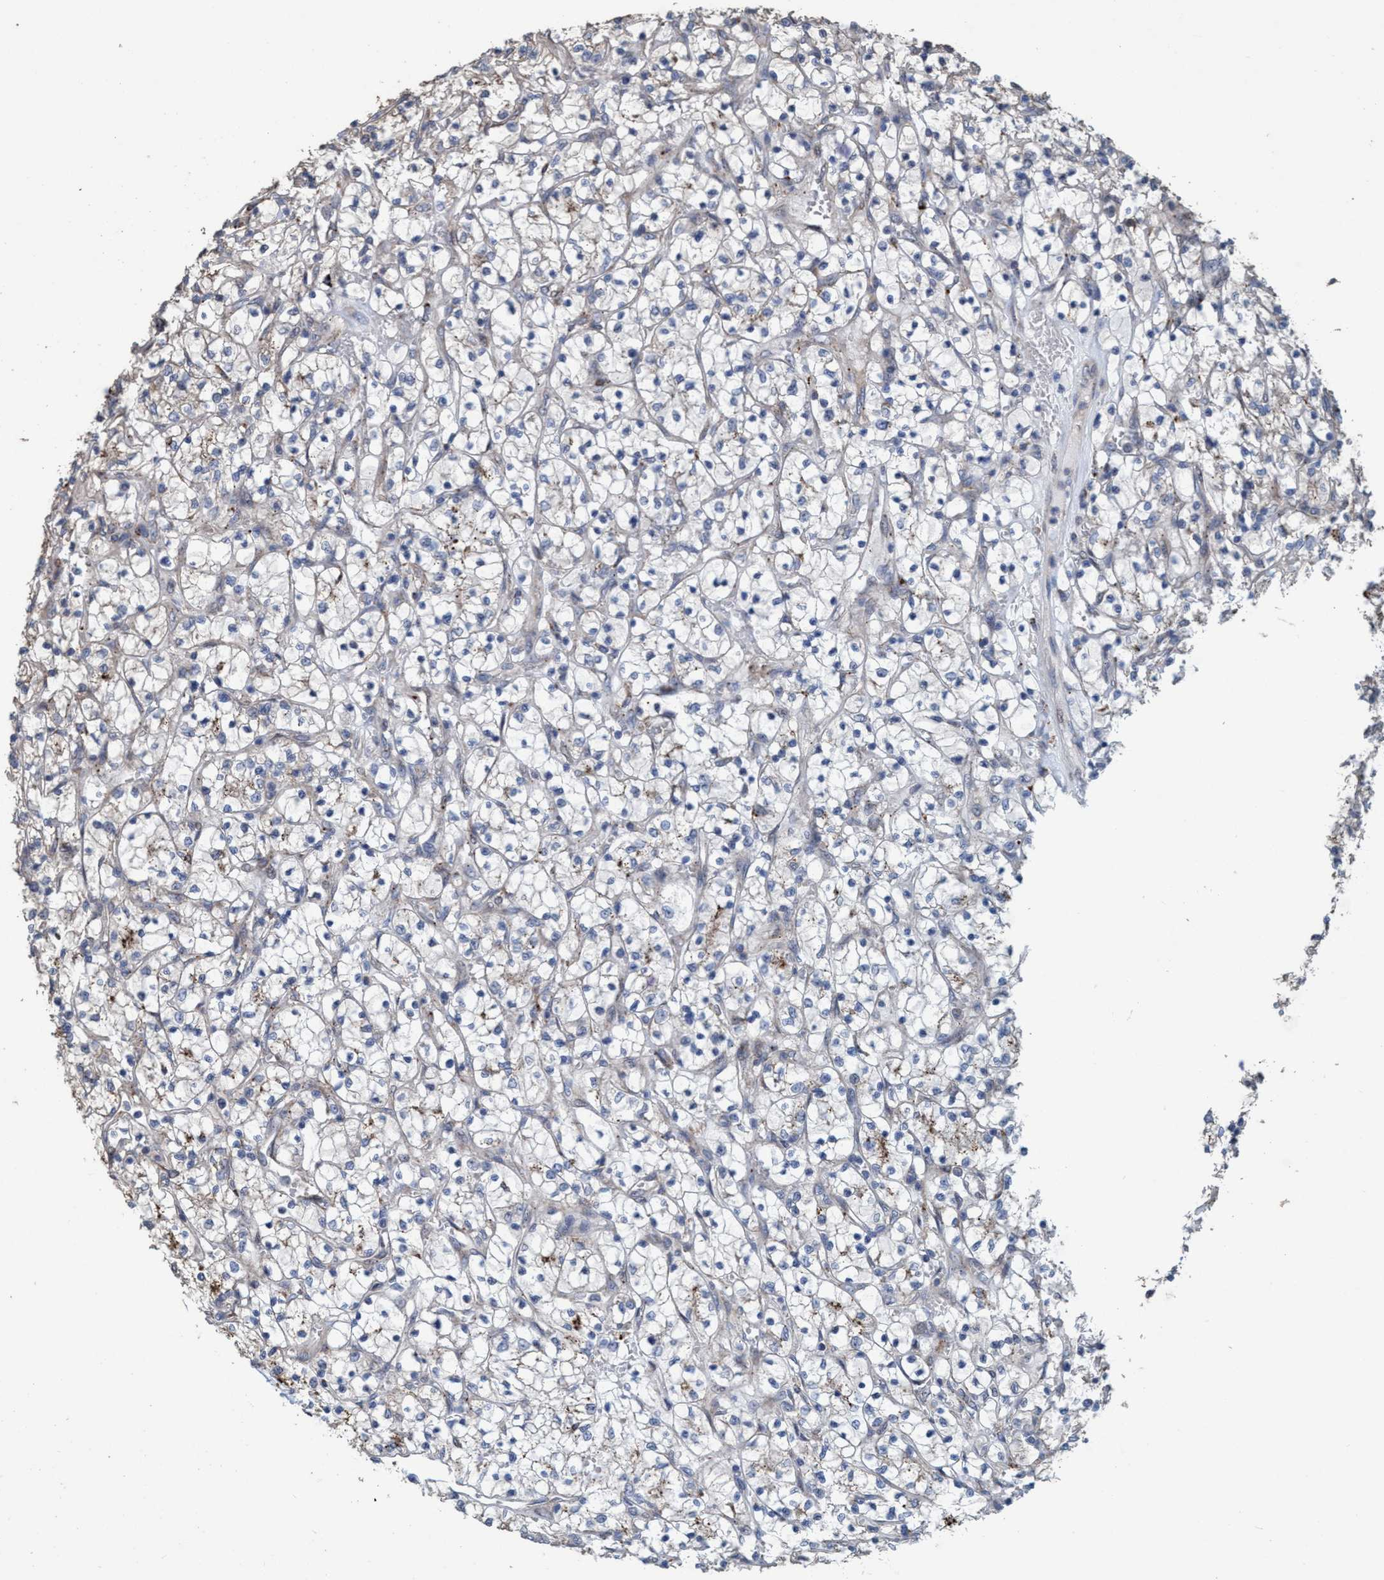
{"staining": {"intensity": "weak", "quantity": "<25%", "location": "cytoplasmic/membranous"}, "tissue": "renal cancer", "cell_type": "Tumor cells", "image_type": "cancer", "snomed": [{"axis": "morphology", "description": "Adenocarcinoma, NOS"}, {"axis": "topography", "description": "Kidney"}], "caption": "High power microscopy histopathology image of an IHC micrograph of adenocarcinoma (renal), revealing no significant expression in tumor cells.", "gene": "BBS9", "patient": {"sex": "female", "age": 69}}